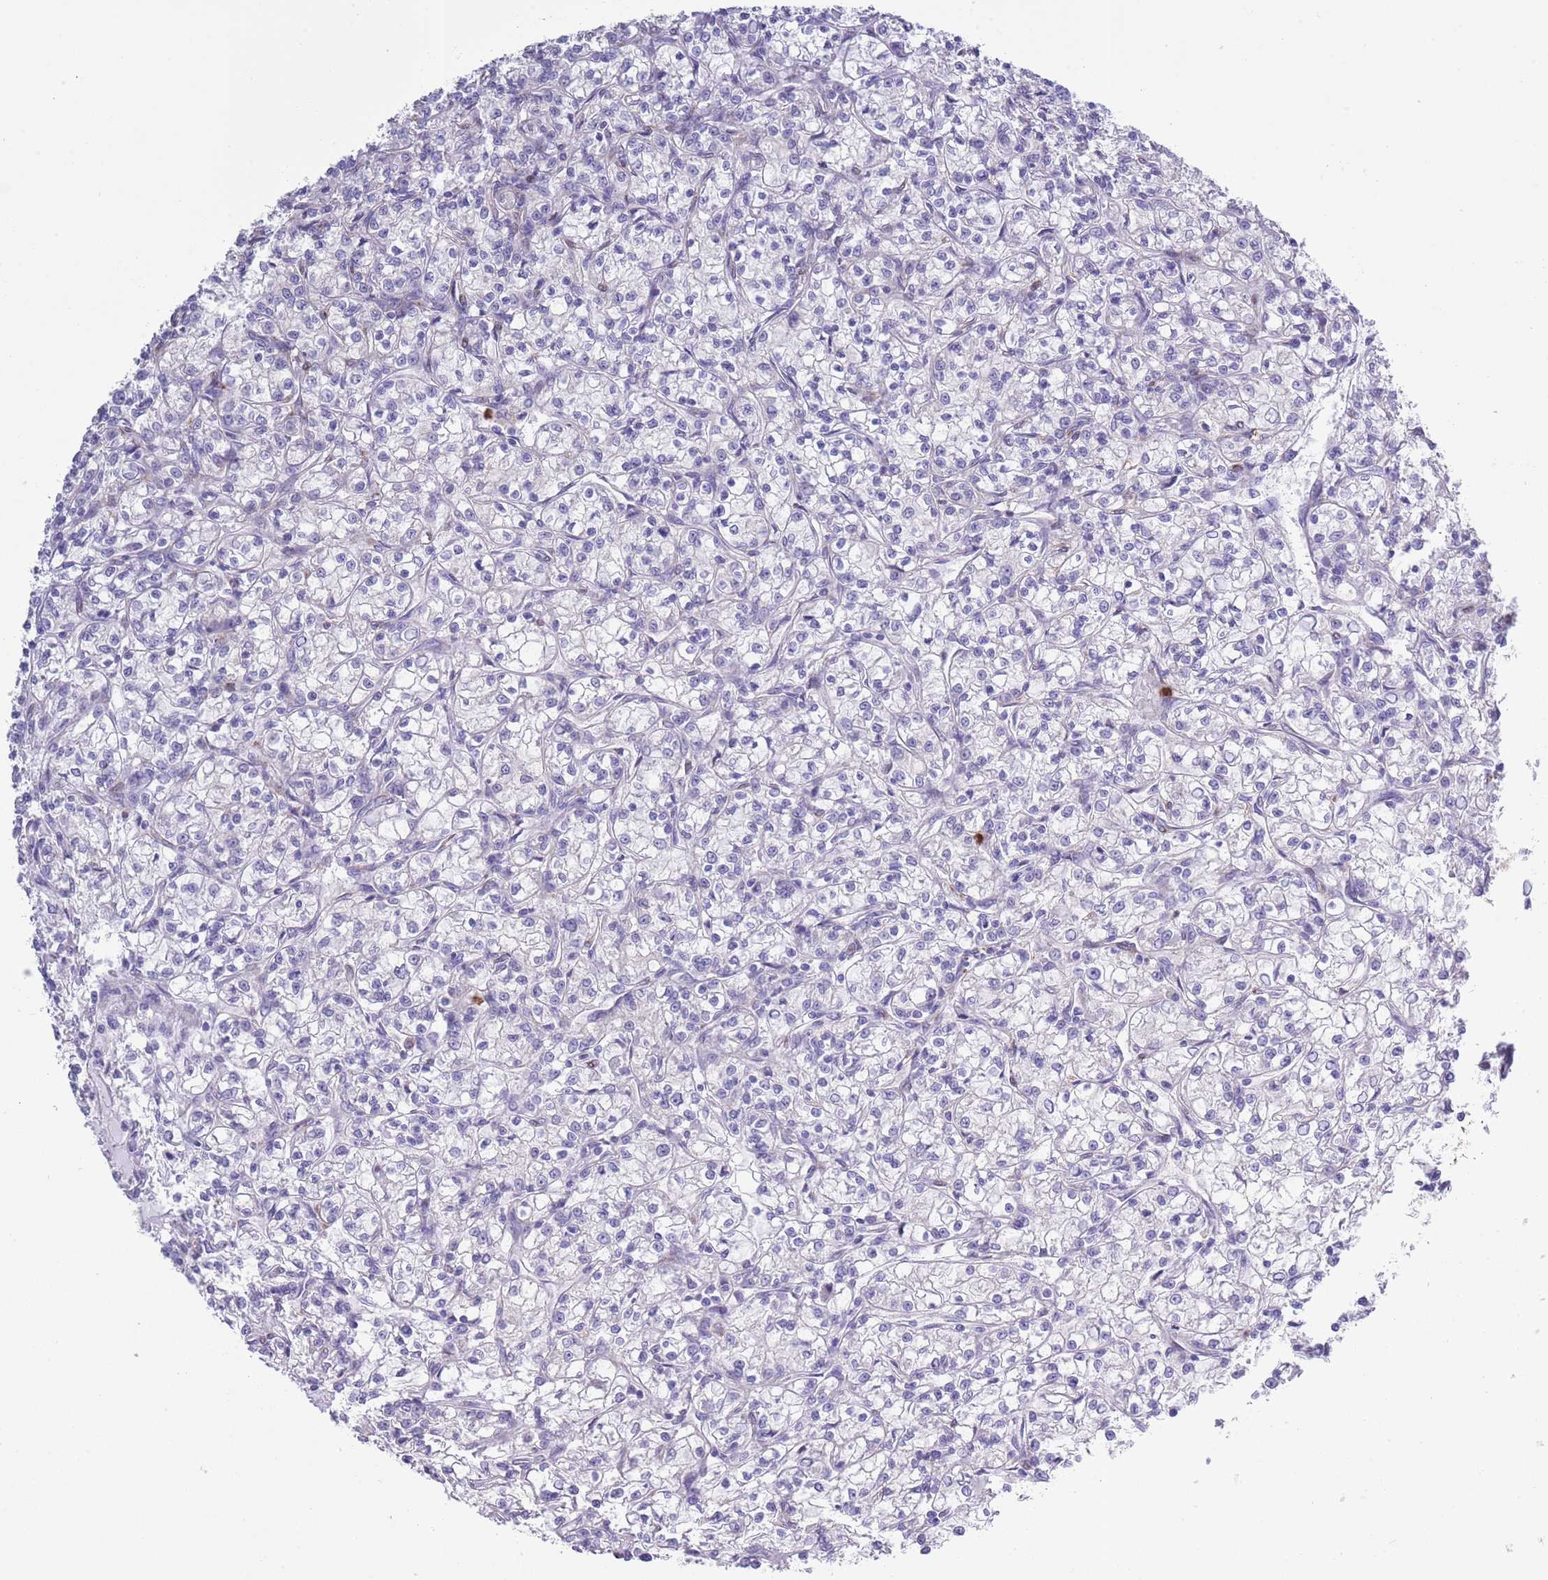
{"staining": {"intensity": "negative", "quantity": "none", "location": "none"}, "tissue": "renal cancer", "cell_type": "Tumor cells", "image_type": "cancer", "snomed": [{"axis": "morphology", "description": "Adenocarcinoma, NOS"}, {"axis": "topography", "description": "Kidney"}], "caption": "A high-resolution micrograph shows immunohistochemistry staining of renal cancer (adenocarcinoma), which displays no significant expression in tumor cells.", "gene": "ZFP2", "patient": {"sex": "female", "age": 59}}